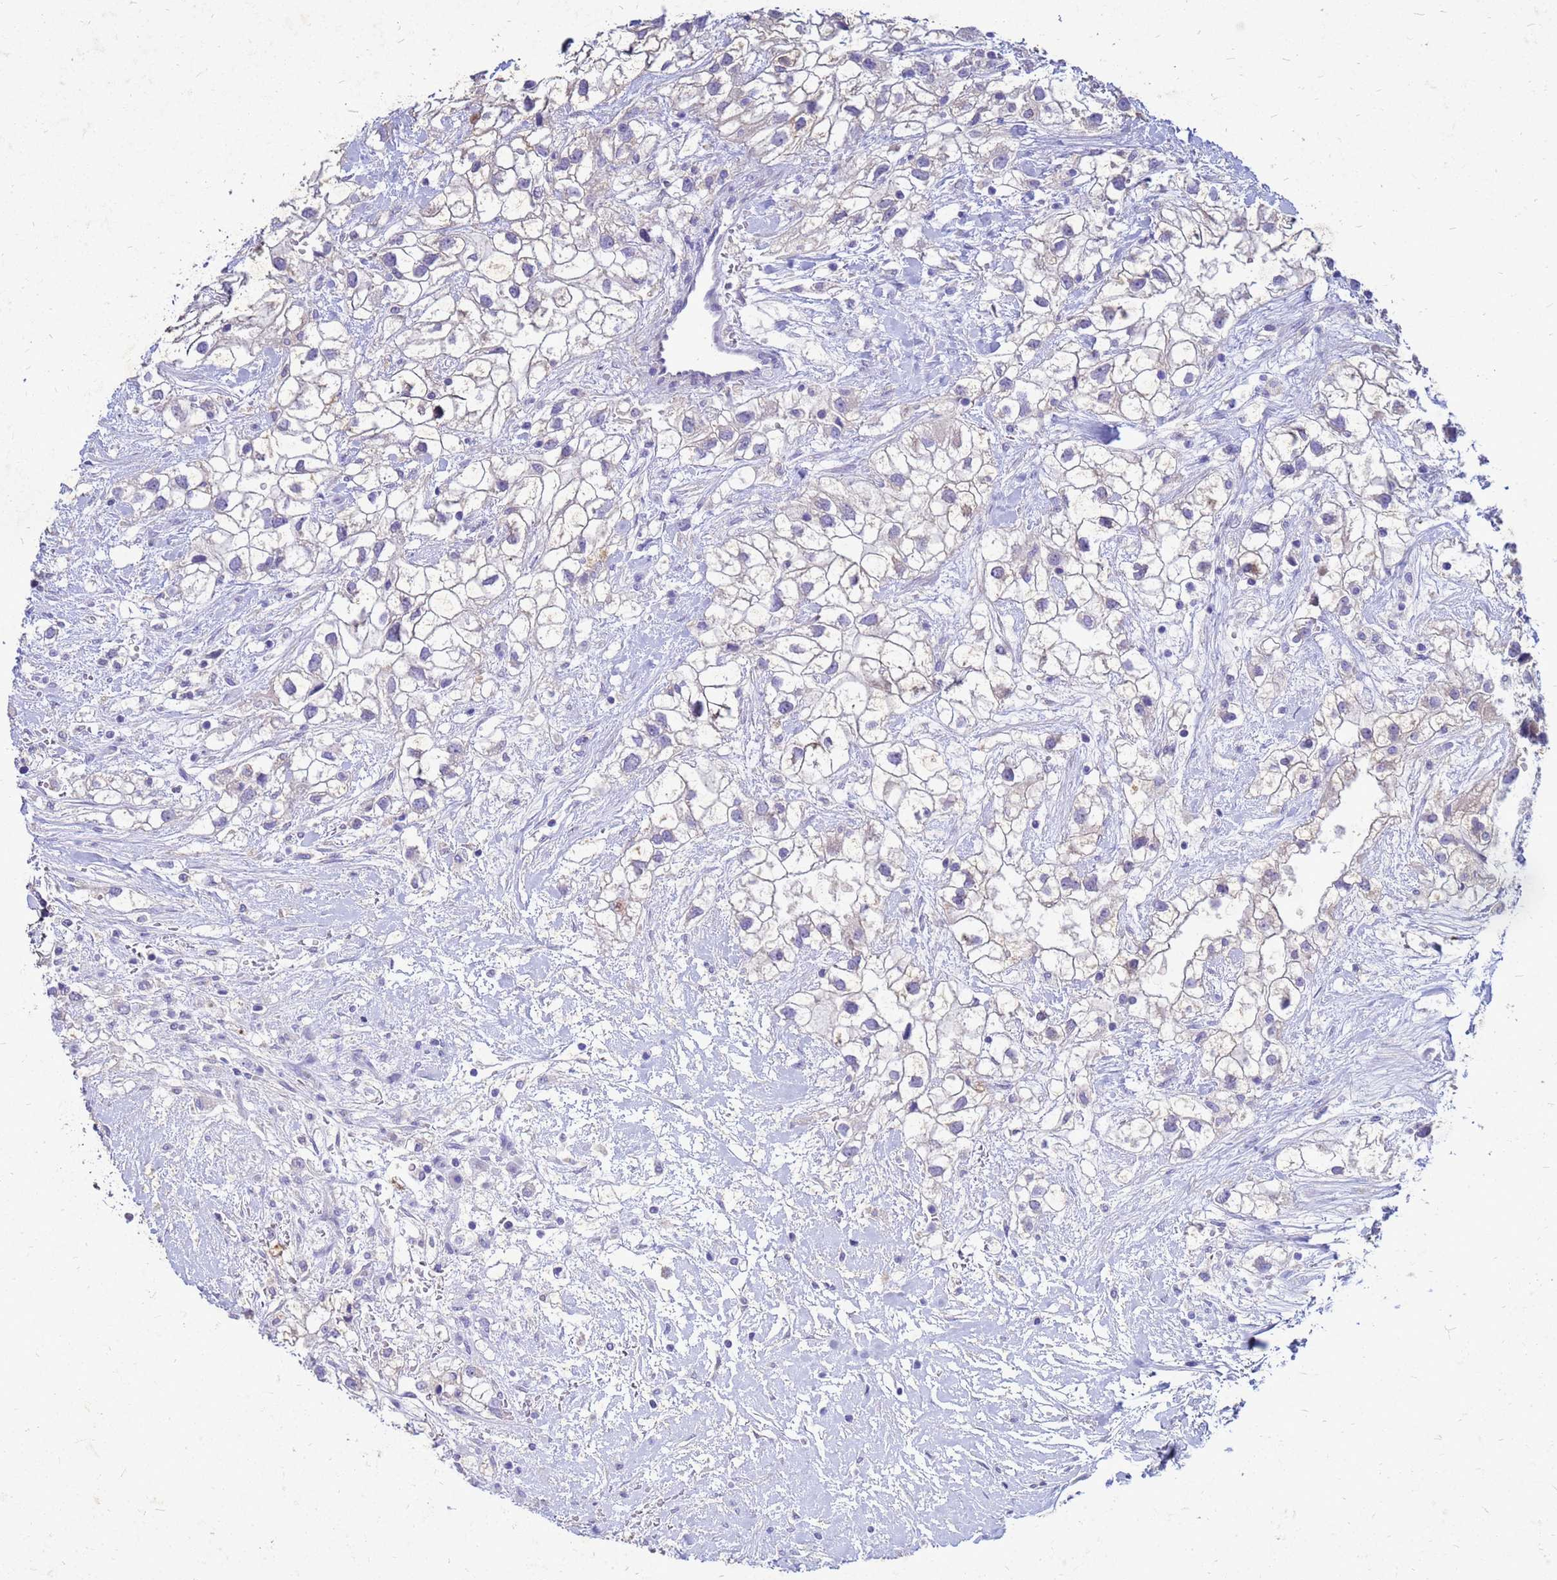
{"staining": {"intensity": "negative", "quantity": "none", "location": "none"}, "tissue": "renal cancer", "cell_type": "Tumor cells", "image_type": "cancer", "snomed": [{"axis": "morphology", "description": "Adenocarcinoma, NOS"}, {"axis": "topography", "description": "Kidney"}], "caption": "Renal adenocarcinoma was stained to show a protein in brown. There is no significant staining in tumor cells.", "gene": "AKR1C1", "patient": {"sex": "male", "age": 59}}